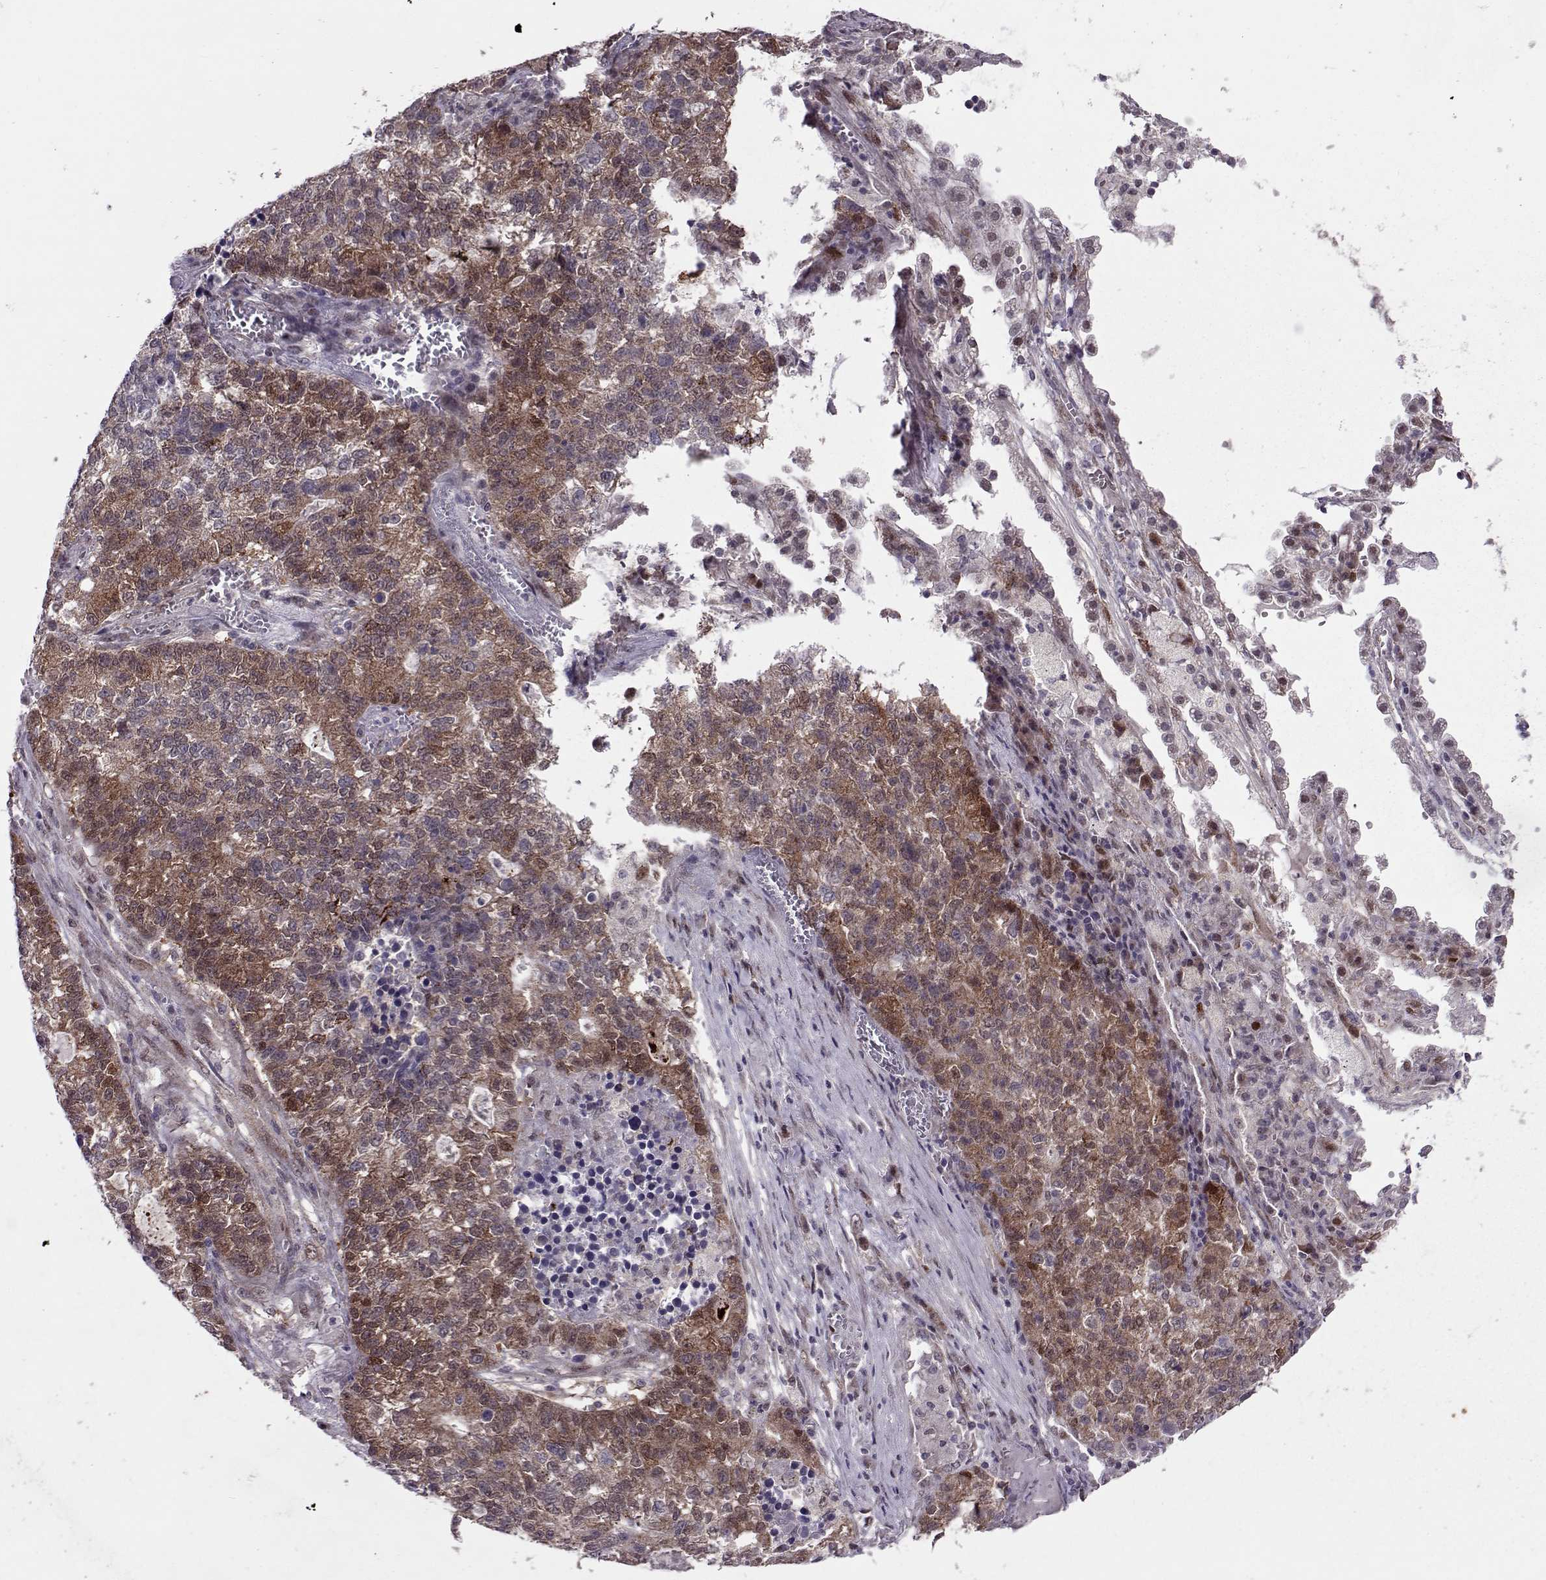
{"staining": {"intensity": "moderate", "quantity": "25%-75%", "location": "cytoplasmic/membranous,nuclear"}, "tissue": "lung cancer", "cell_type": "Tumor cells", "image_type": "cancer", "snomed": [{"axis": "morphology", "description": "Adenocarcinoma, NOS"}, {"axis": "topography", "description": "Lung"}], "caption": "Moderate cytoplasmic/membranous and nuclear staining for a protein is seen in about 25%-75% of tumor cells of lung cancer using immunohistochemistry (IHC).", "gene": "CDK4", "patient": {"sex": "male", "age": 57}}